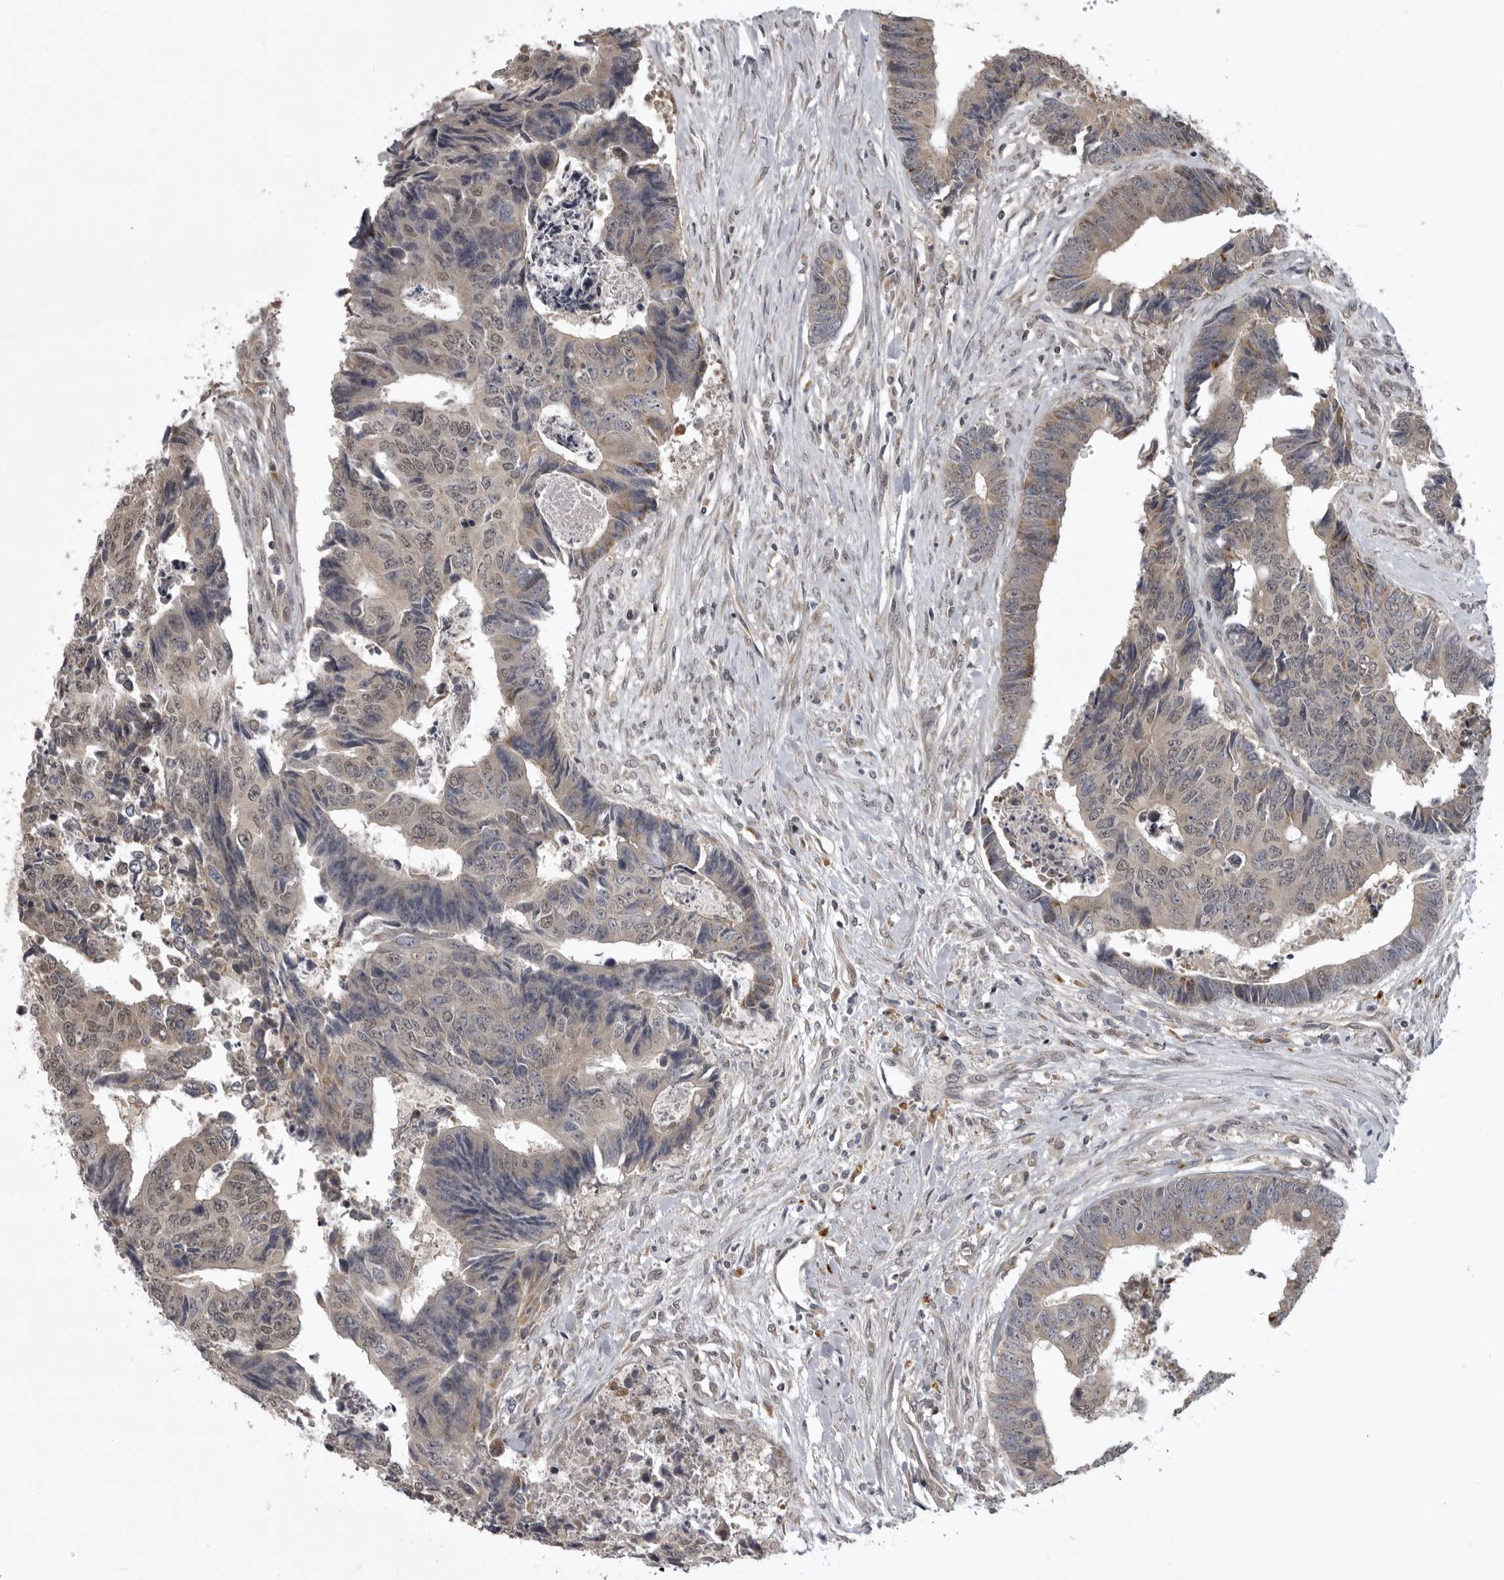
{"staining": {"intensity": "weak", "quantity": "<25%", "location": "cytoplasmic/membranous,nuclear"}, "tissue": "colorectal cancer", "cell_type": "Tumor cells", "image_type": "cancer", "snomed": [{"axis": "morphology", "description": "Adenocarcinoma, NOS"}, {"axis": "topography", "description": "Rectum"}], "caption": "Immunohistochemistry (IHC) of human colorectal cancer displays no staining in tumor cells.", "gene": "C1orf109", "patient": {"sex": "male", "age": 84}}